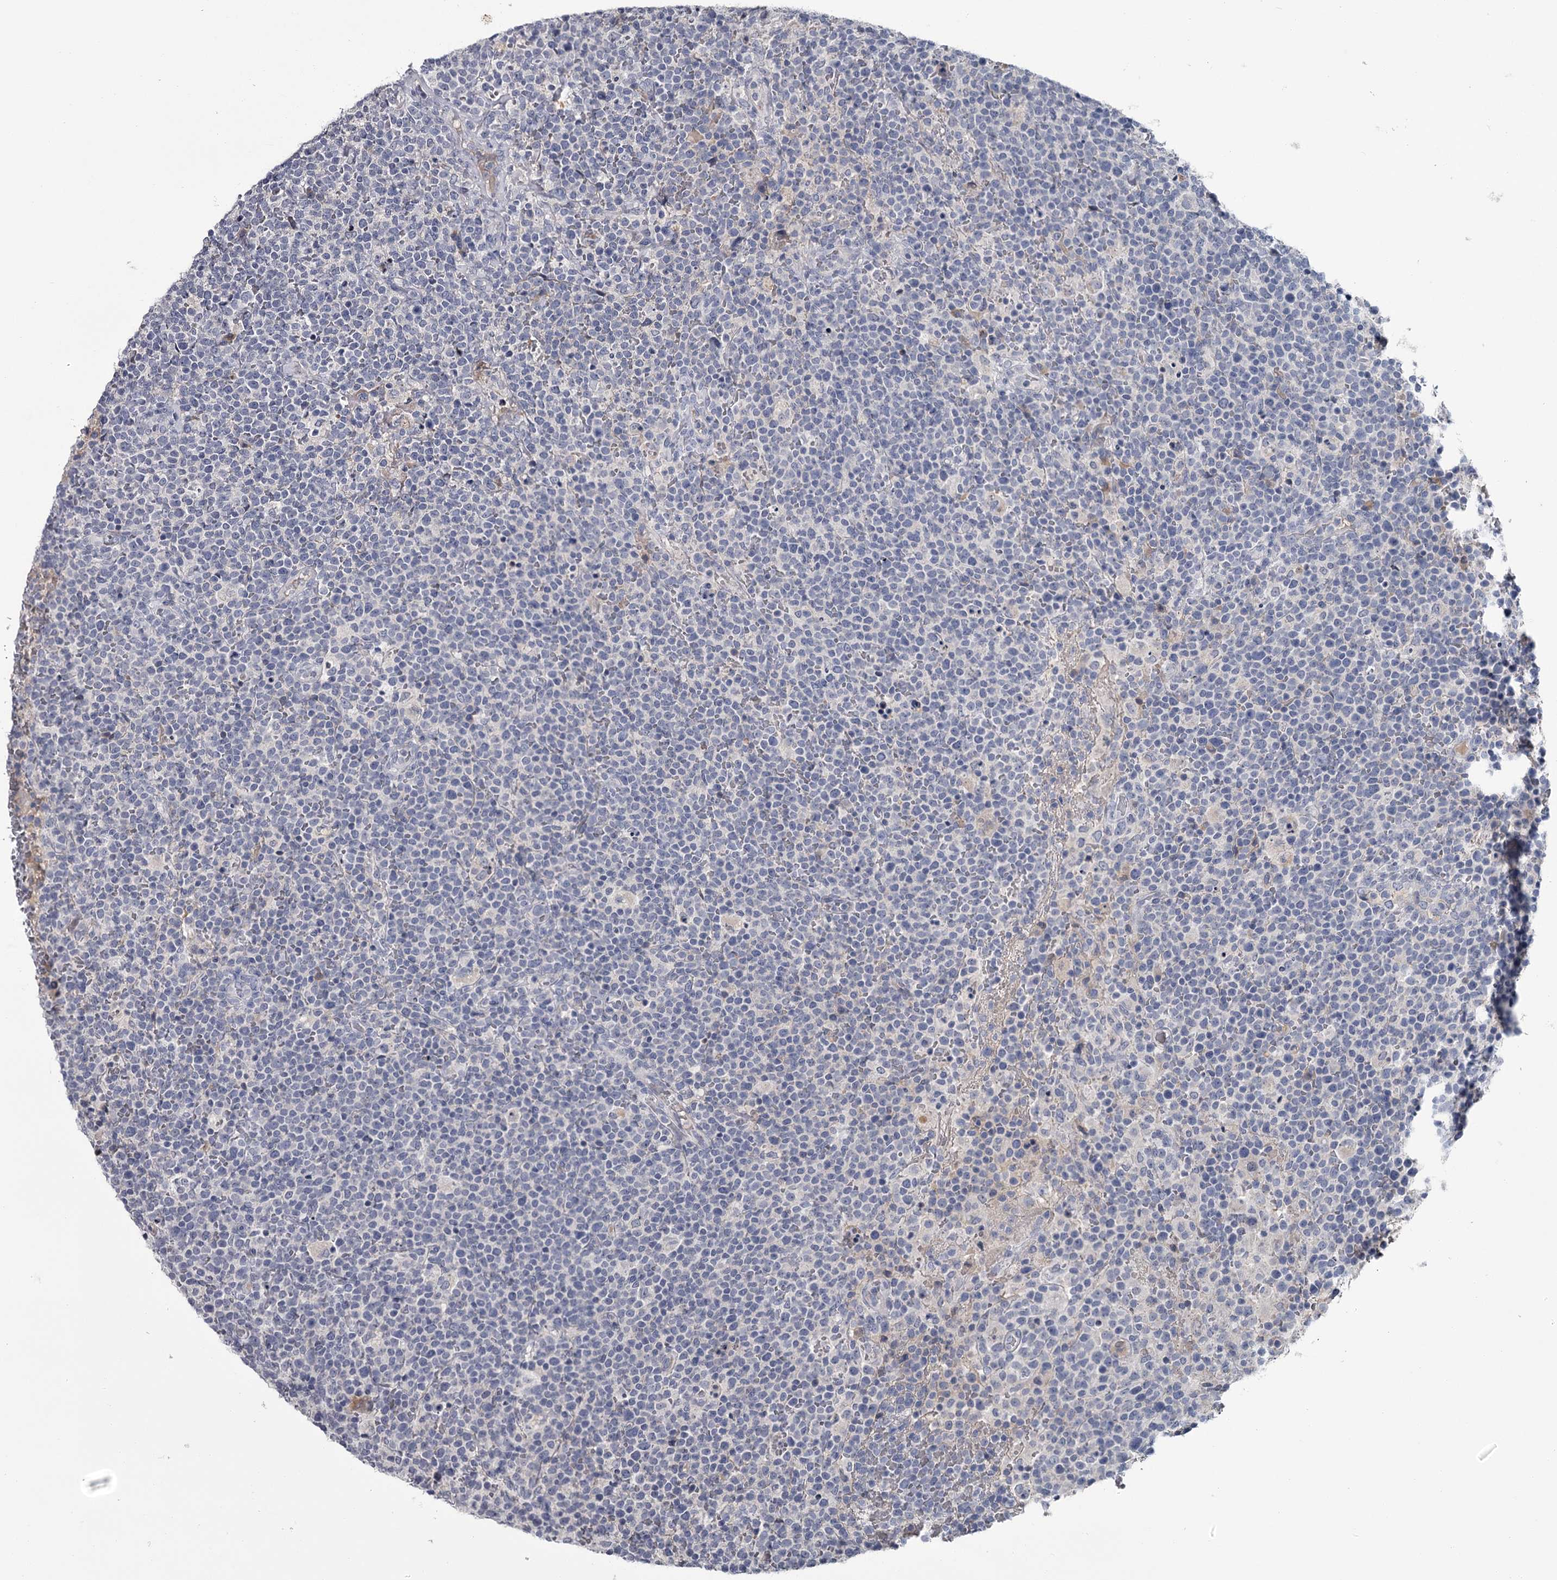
{"staining": {"intensity": "negative", "quantity": "none", "location": "none"}, "tissue": "lymphoma", "cell_type": "Tumor cells", "image_type": "cancer", "snomed": [{"axis": "morphology", "description": "Malignant lymphoma, non-Hodgkin's type, High grade"}, {"axis": "topography", "description": "Lymph node"}], "caption": "This is an IHC image of malignant lymphoma, non-Hodgkin's type (high-grade). There is no expression in tumor cells.", "gene": "DAO", "patient": {"sex": "male", "age": 61}}